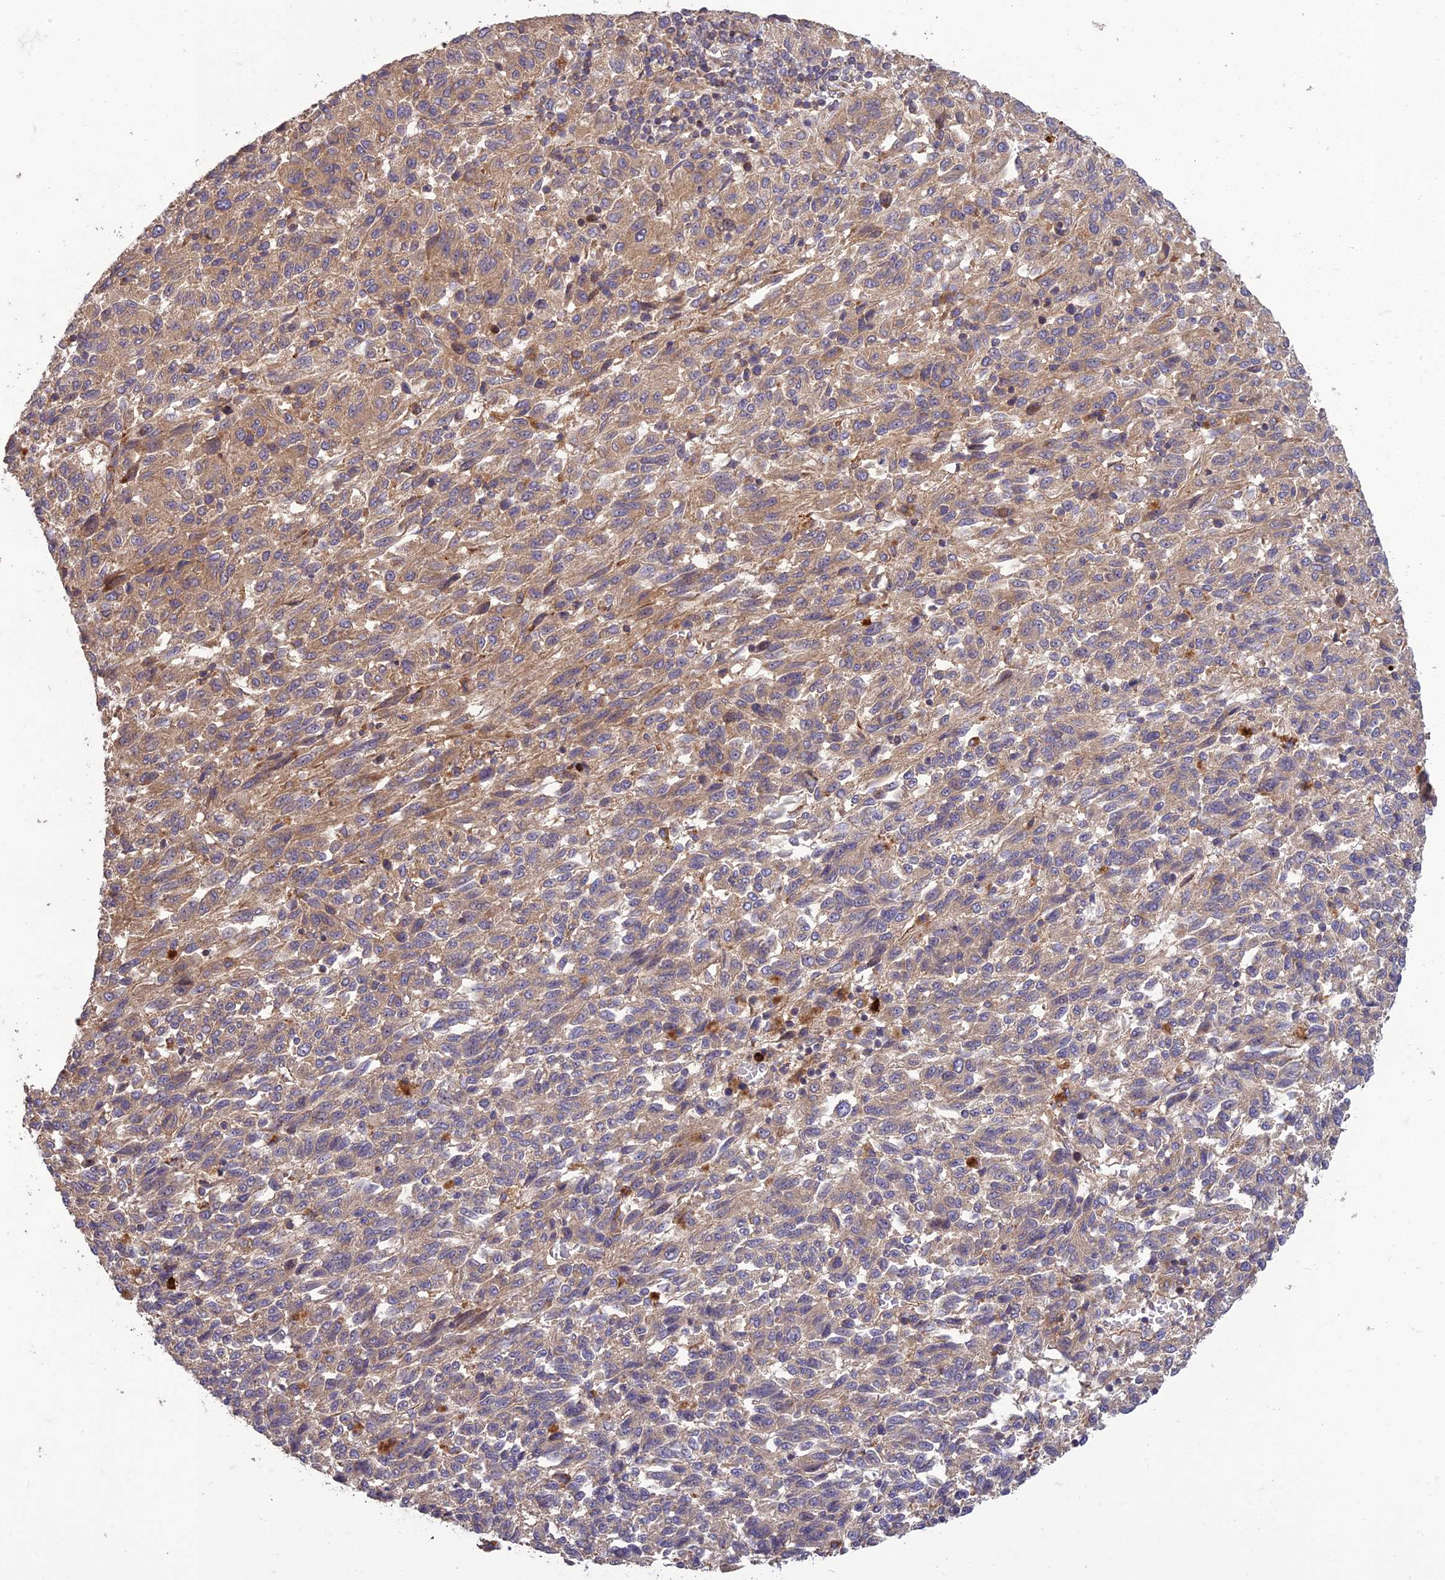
{"staining": {"intensity": "weak", "quantity": ">75%", "location": "cytoplasmic/membranous"}, "tissue": "melanoma", "cell_type": "Tumor cells", "image_type": "cancer", "snomed": [{"axis": "morphology", "description": "Malignant melanoma, Metastatic site"}, {"axis": "topography", "description": "Lung"}], "caption": "Immunohistochemistry of malignant melanoma (metastatic site) reveals low levels of weak cytoplasmic/membranous staining in about >75% of tumor cells. The protein is shown in brown color, while the nuclei are stained blue.", "gene": "TMEM131L", "patient": {"sex": "male", "age": 64}}